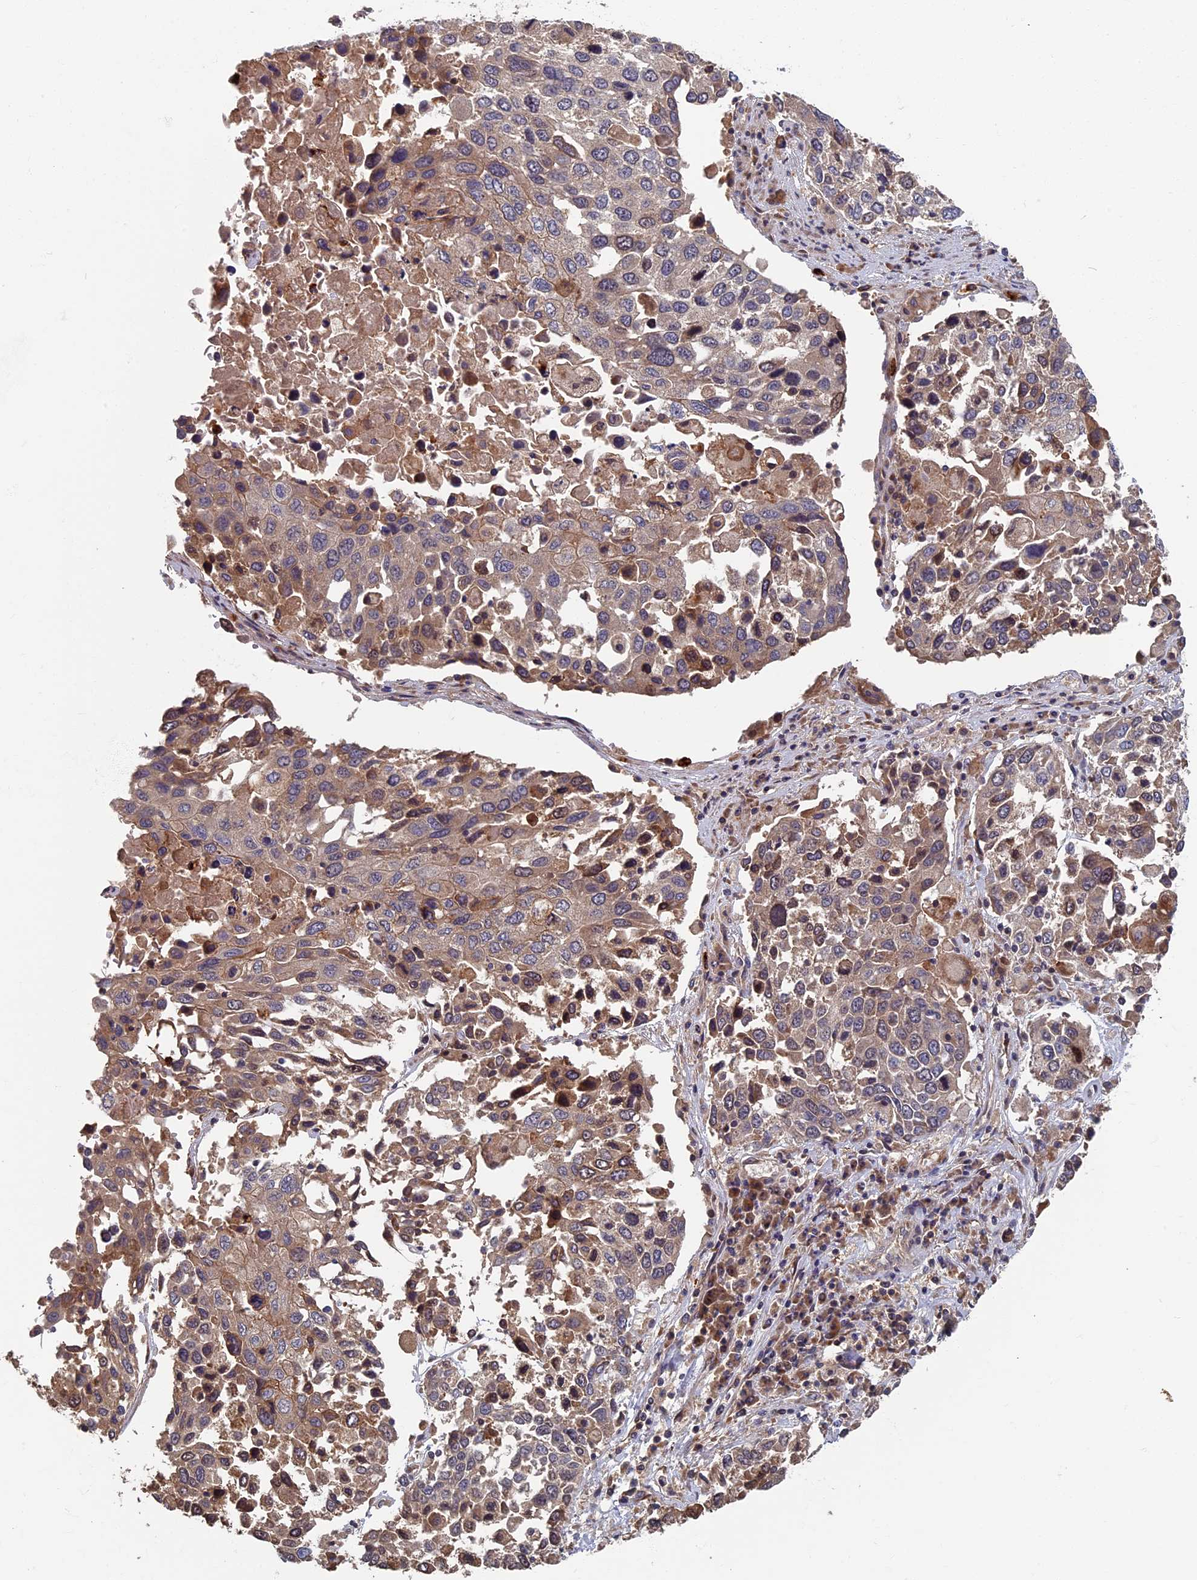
{"staining": {"intensity": "moderate", "quantity": "25%-75%", "location": "cytoplasmic/membranous"}, "tissue": "lung cancer", "cell_type": "Tumor cells", "image_type": "cancer", "snomed": [{"axis": "morphology", "description": "Squamous cell carcinoma, NOS"}, {"axis": "topography", "description": "Lung"}], "caption": "A brown stain shows moderate cytoplasmic/membranous staining of a protein in human lung cancer (squamous cell carcinoma) tumor cells.", "gene": "TNK2", "patient": {"sex": "male", "age": 65}}